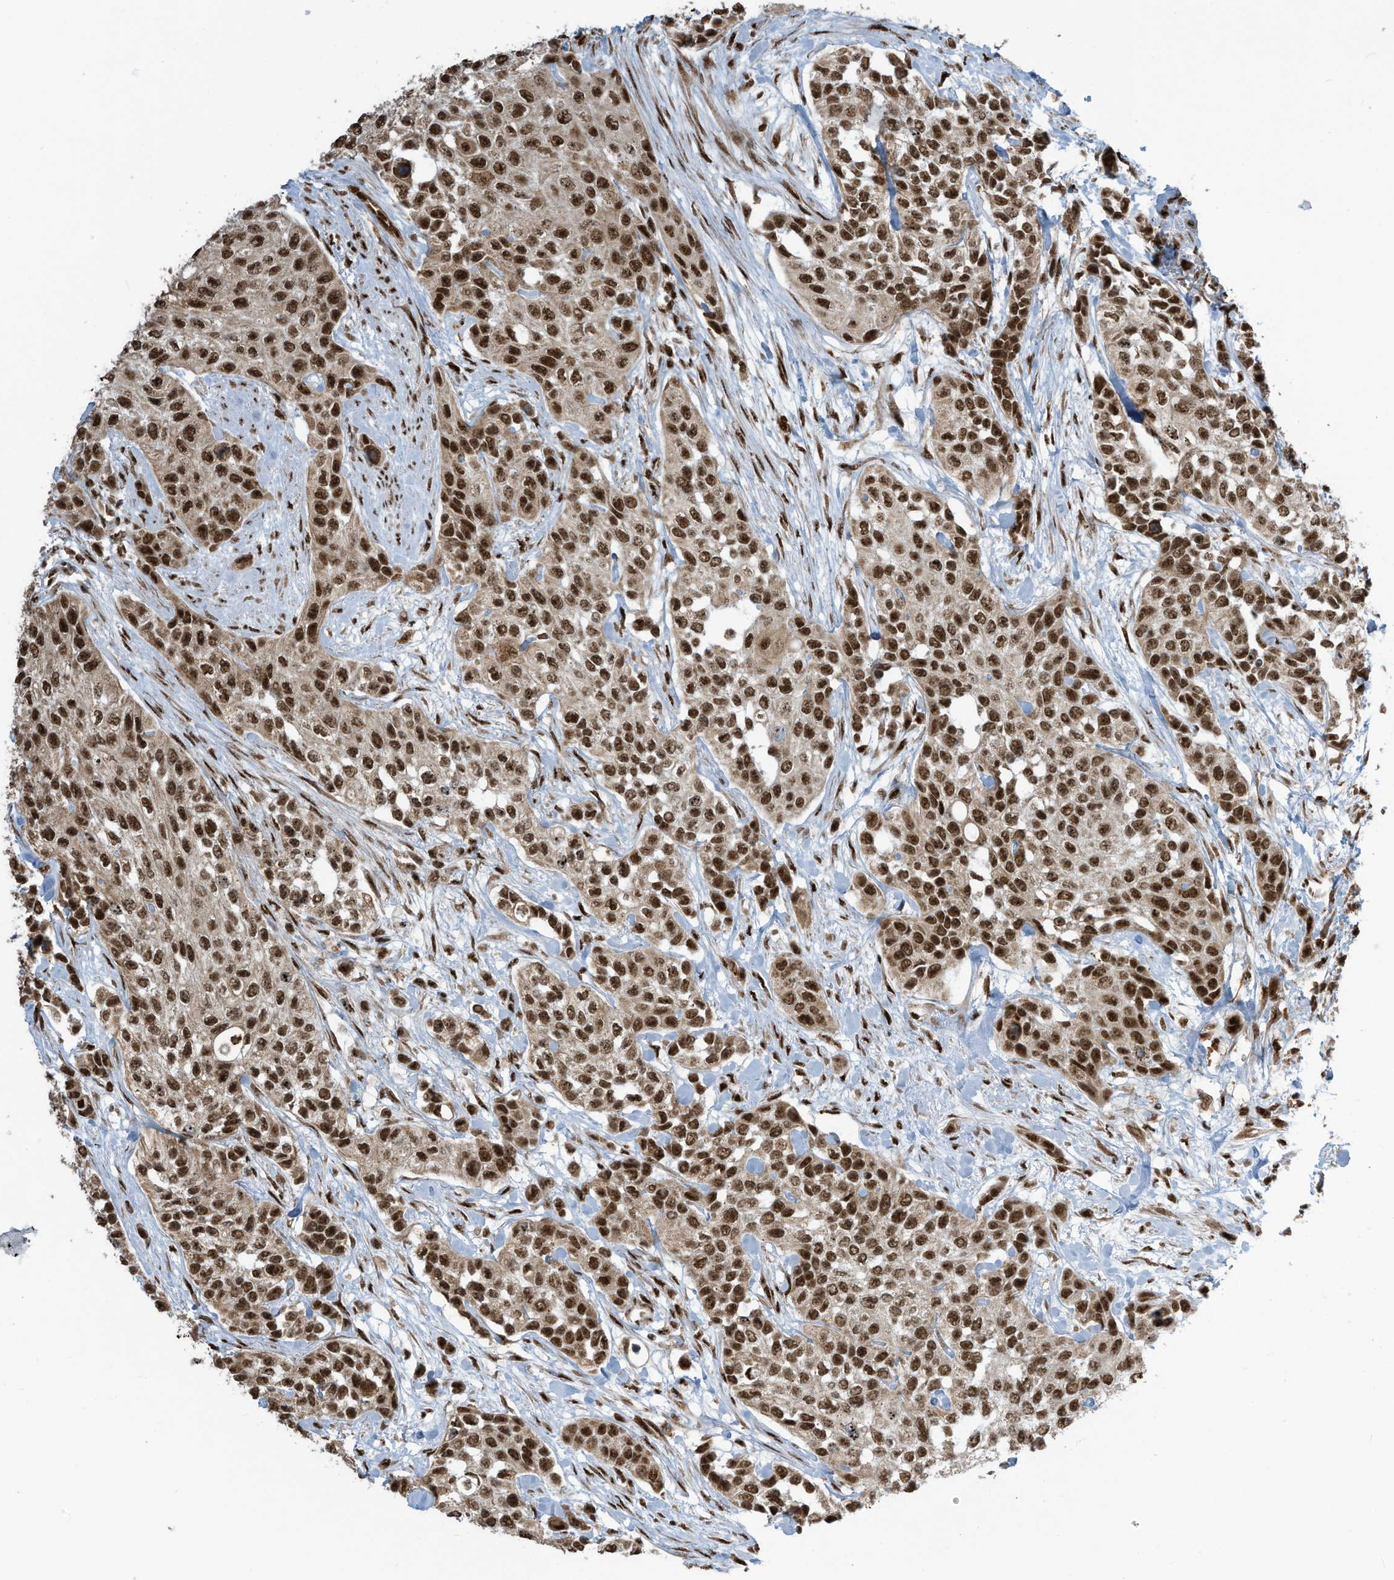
{"staining": {"intensity": "strong", "quantity": ">75%", "location": "nuclear"}, "tissue": "urothelial cancer", "cell_type": "Tumor cells", "image_type": "cancer", "snomed": [{"axis": "morphology", "description": "Normal tissue, NOS"}, {"axis": "morphology", "description": "Urothelial carcinoma, High grade"}, {"axis": "topography", "description": "Vascular tissue"}, {"axis": "topography", "description": "Urinary bladder"}], "caption": "A brown stain shows strong nuclear positivity of a protein in urothelial carcinoma (high-grade) tumor cells. (DAB (3,3'-diaminobenzidine) IHC, brown staining for protein, blue staining for nuclei).", "gene": "LBH", "patient": {"sex": "female", "age": 56}}